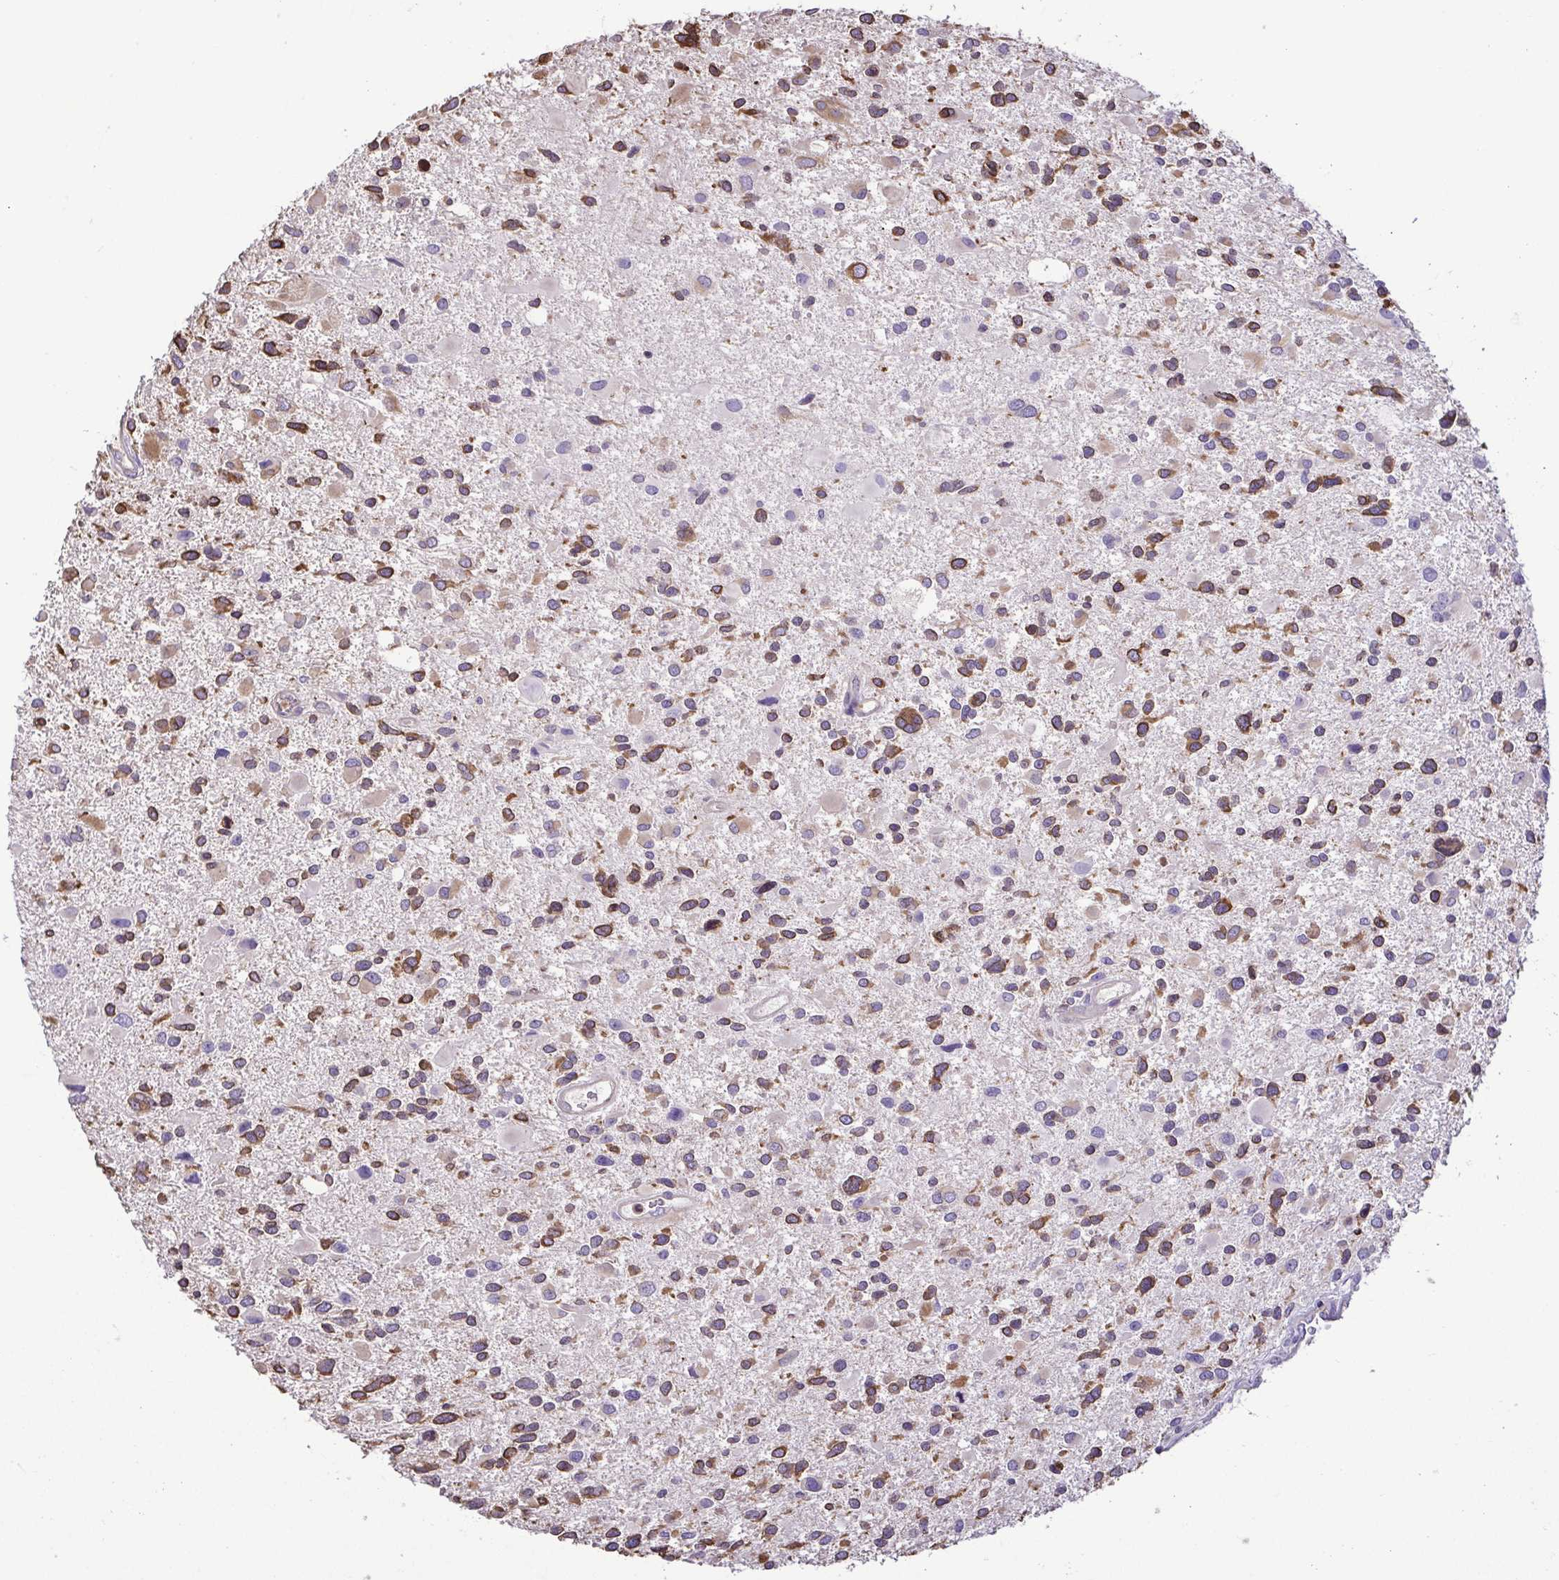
{"staining": {"intensity": "strong", "quantity": "25%-75%", "location": "cytoplasmic/membranous"}, "tissue": "glioma", "cell_type": "Tumor cells", "image_type": "cancer", "snomed": [{"axis": "morphology", "description": "Glioma, malignant, Low grade"}, {"axis": "topography", "description": "Brain"}], "caption": "Immunohistochemical staining of glioma displays high levels of strong cytoplasmic/membranous protein expression in about 25%-75% of tumor cells. Nuclei are stained in blue.", "gene": "MYL10", "patient": {"sex": "female", "age": 32}}